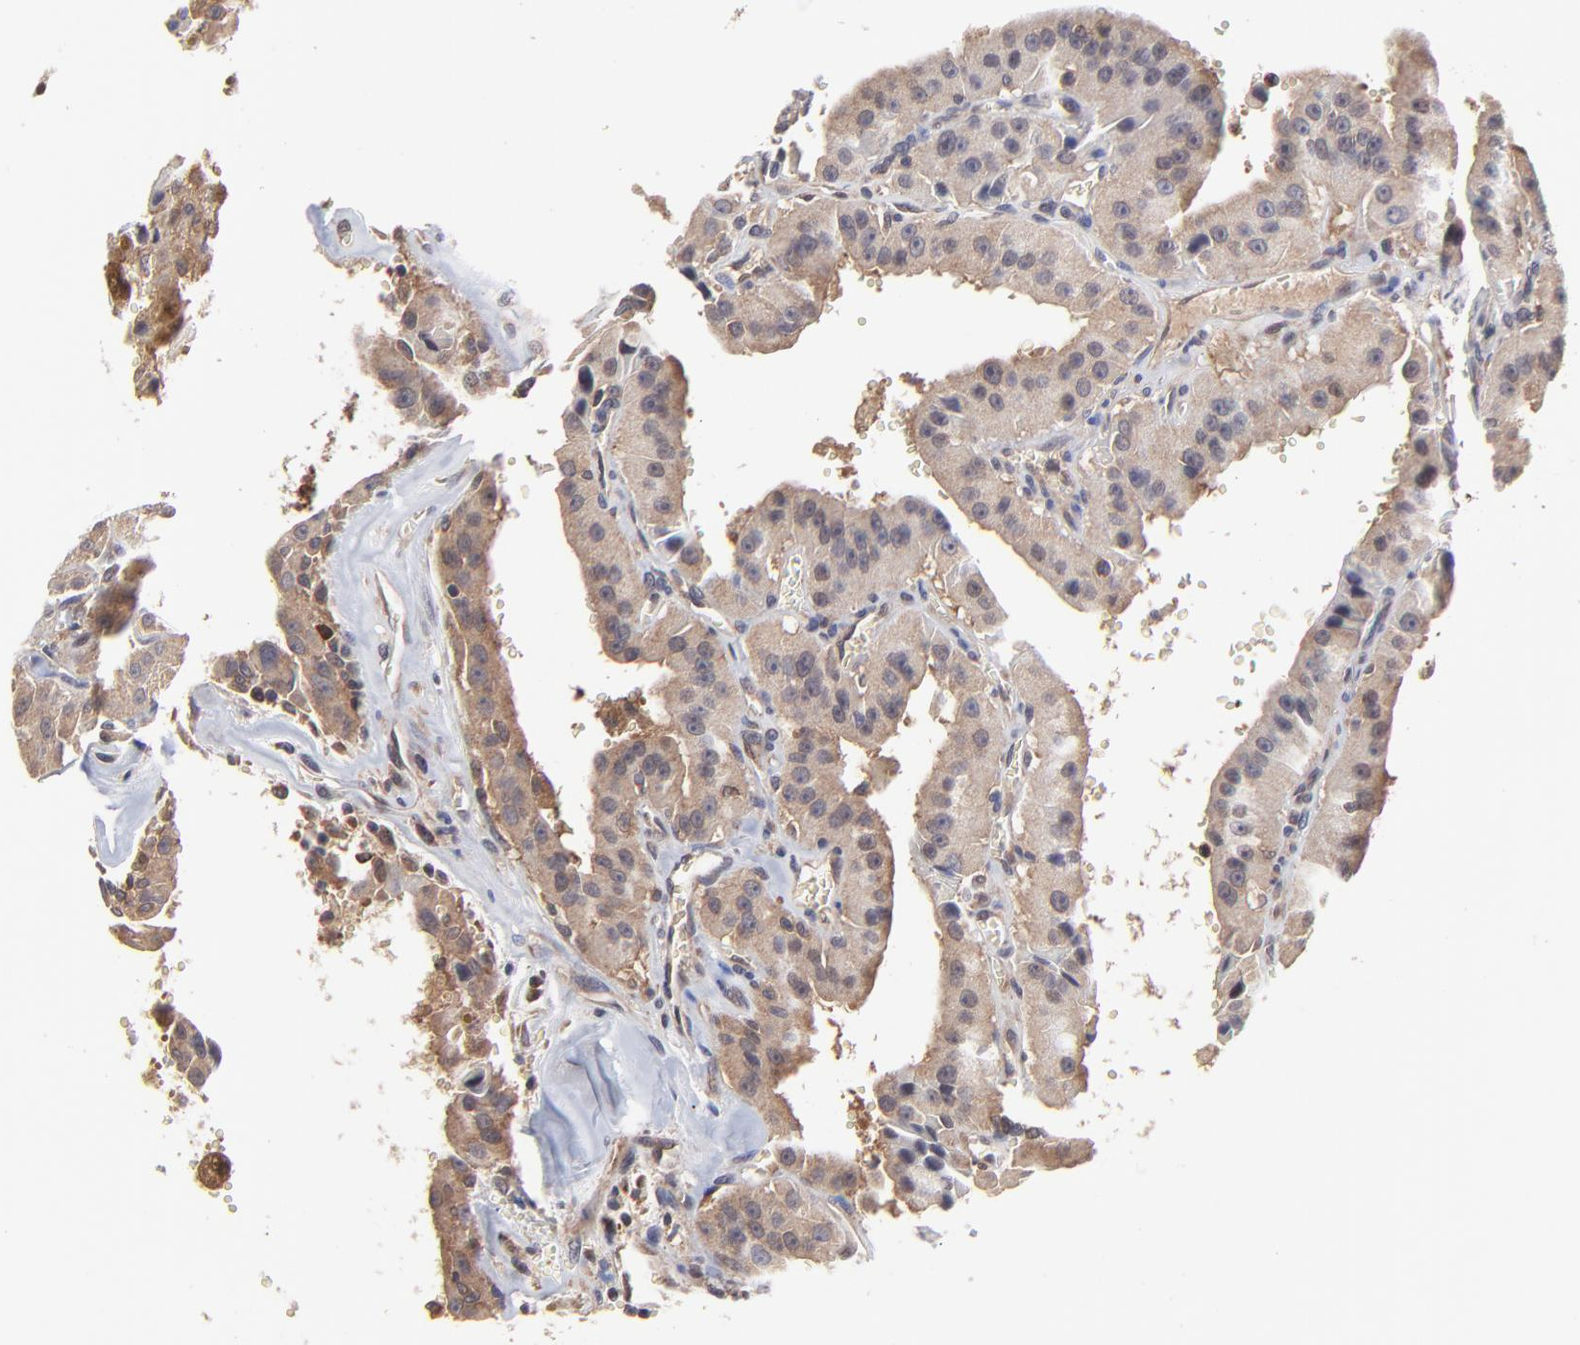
{"staining": {"intensity": "moderate", "quantity": ">75%", "location": "cytoplasmic/membranous"}, "tissue": "thyroid cancer", "cell_type": "Tumor cells", "image_type": "cancer", "snomed": [{"axis": "morphology", "description": "Carcinoma, NOS"}, {"axis": "topography", "description": "Thyroid gland"}], "caption": "Protein analysis of thyroid cancer (carcinoma) tissue displays moderate cytoplasmic/membranous positivity in approximately >75% of tumor cells.", "gene": "GART", "patient": {"sex": "male", "age": 76}}